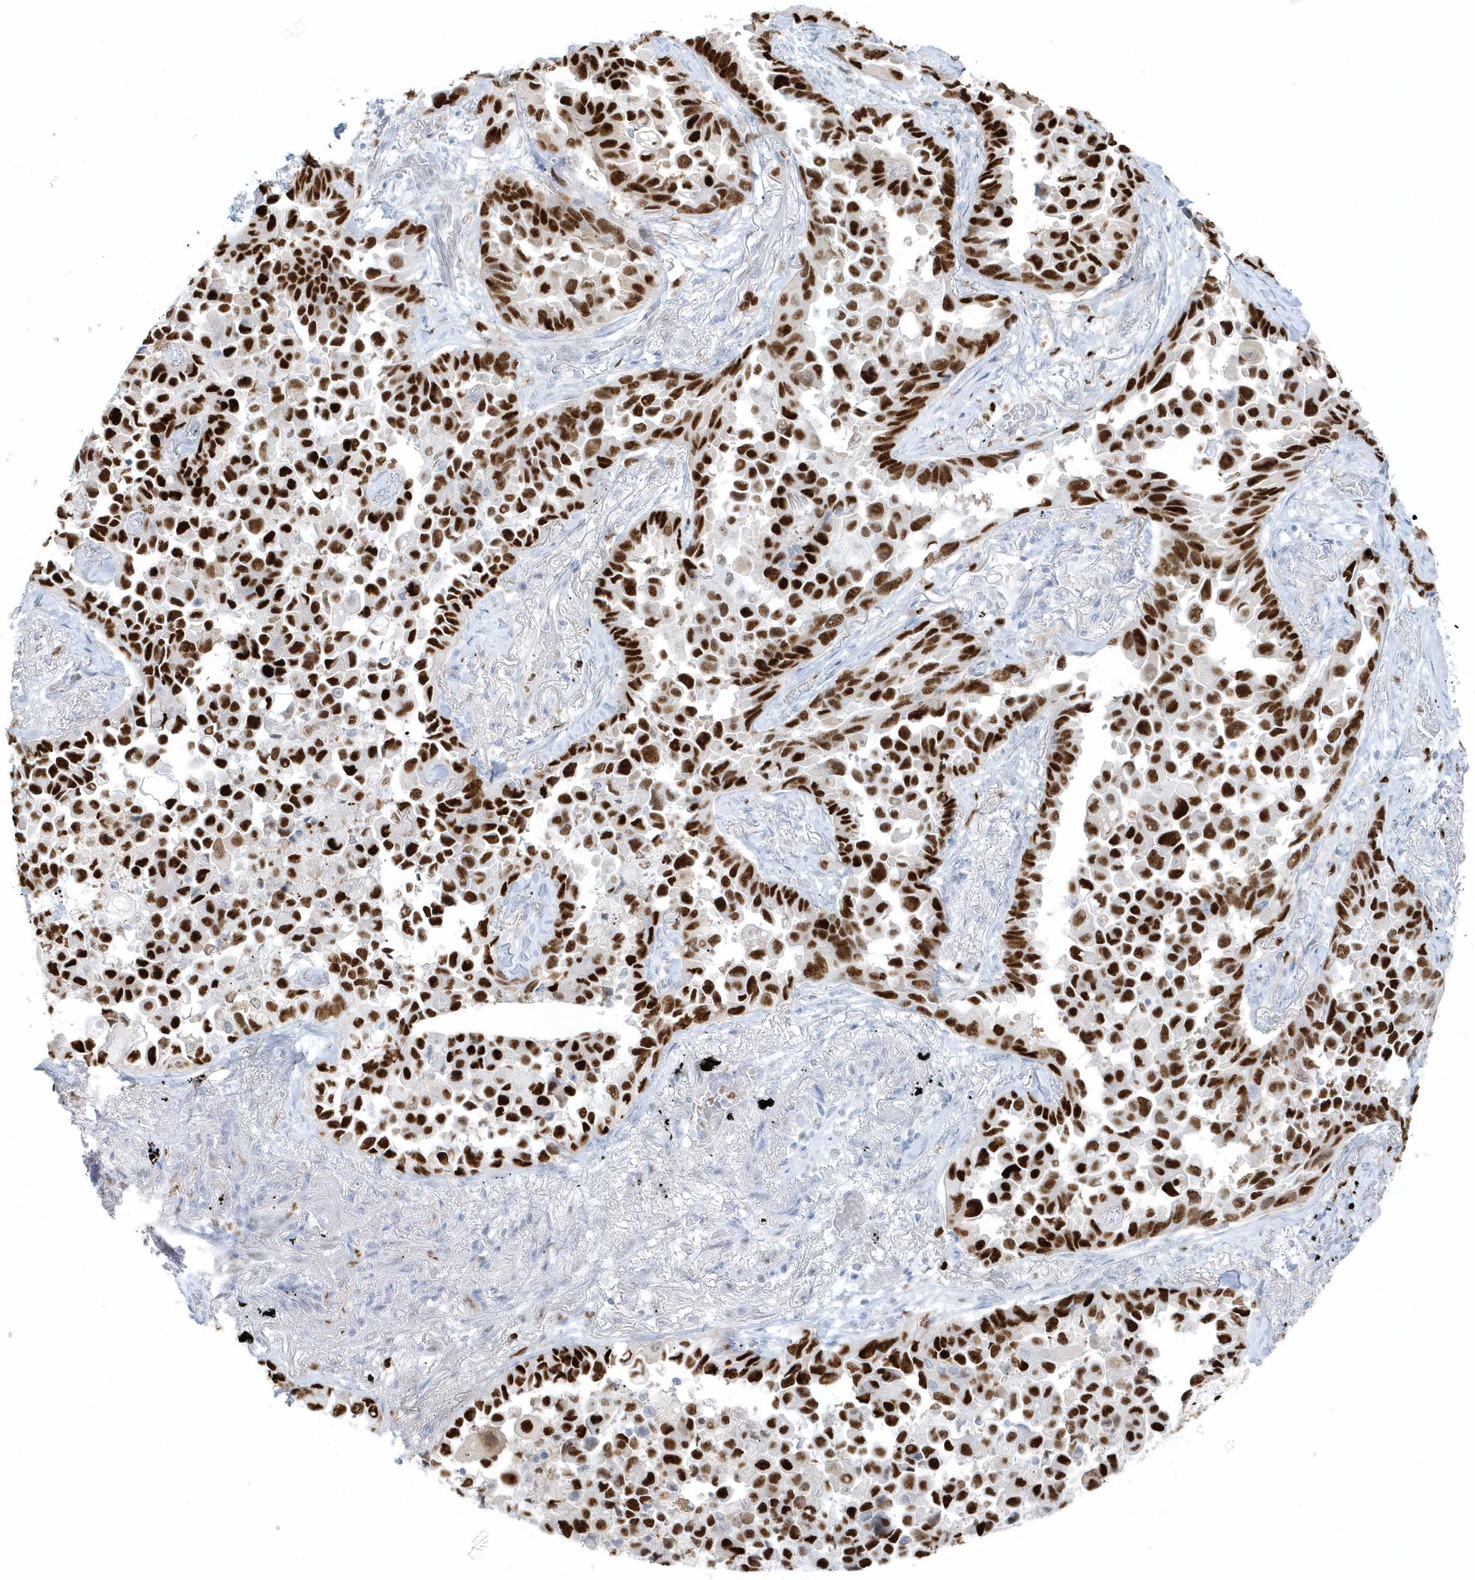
{"staining": {"intensity": "strong", "quantity": ">75%", "location": "nuclear"}, "tissue": "lung cancer", "cell_type": "Tumor cells", "image_type": "cancer", "snomed": [{"axis": "morphology", "description": "Adenocarcinoma, NOS"}, {"axis": "topography", "description": "Lung"}], "caption": "Tumor cells demonstrate strong nuclear positivity in approximately >75% of cells in lung cancer. The staining is performed using DAB (3,3'-diaminobenzidine) brown chromogen to label protein expression. The nuclei are counter-stained blue using hematoxylin.", "gene": "SMIM34", "patient": {"sex": "female", "age": 67}}